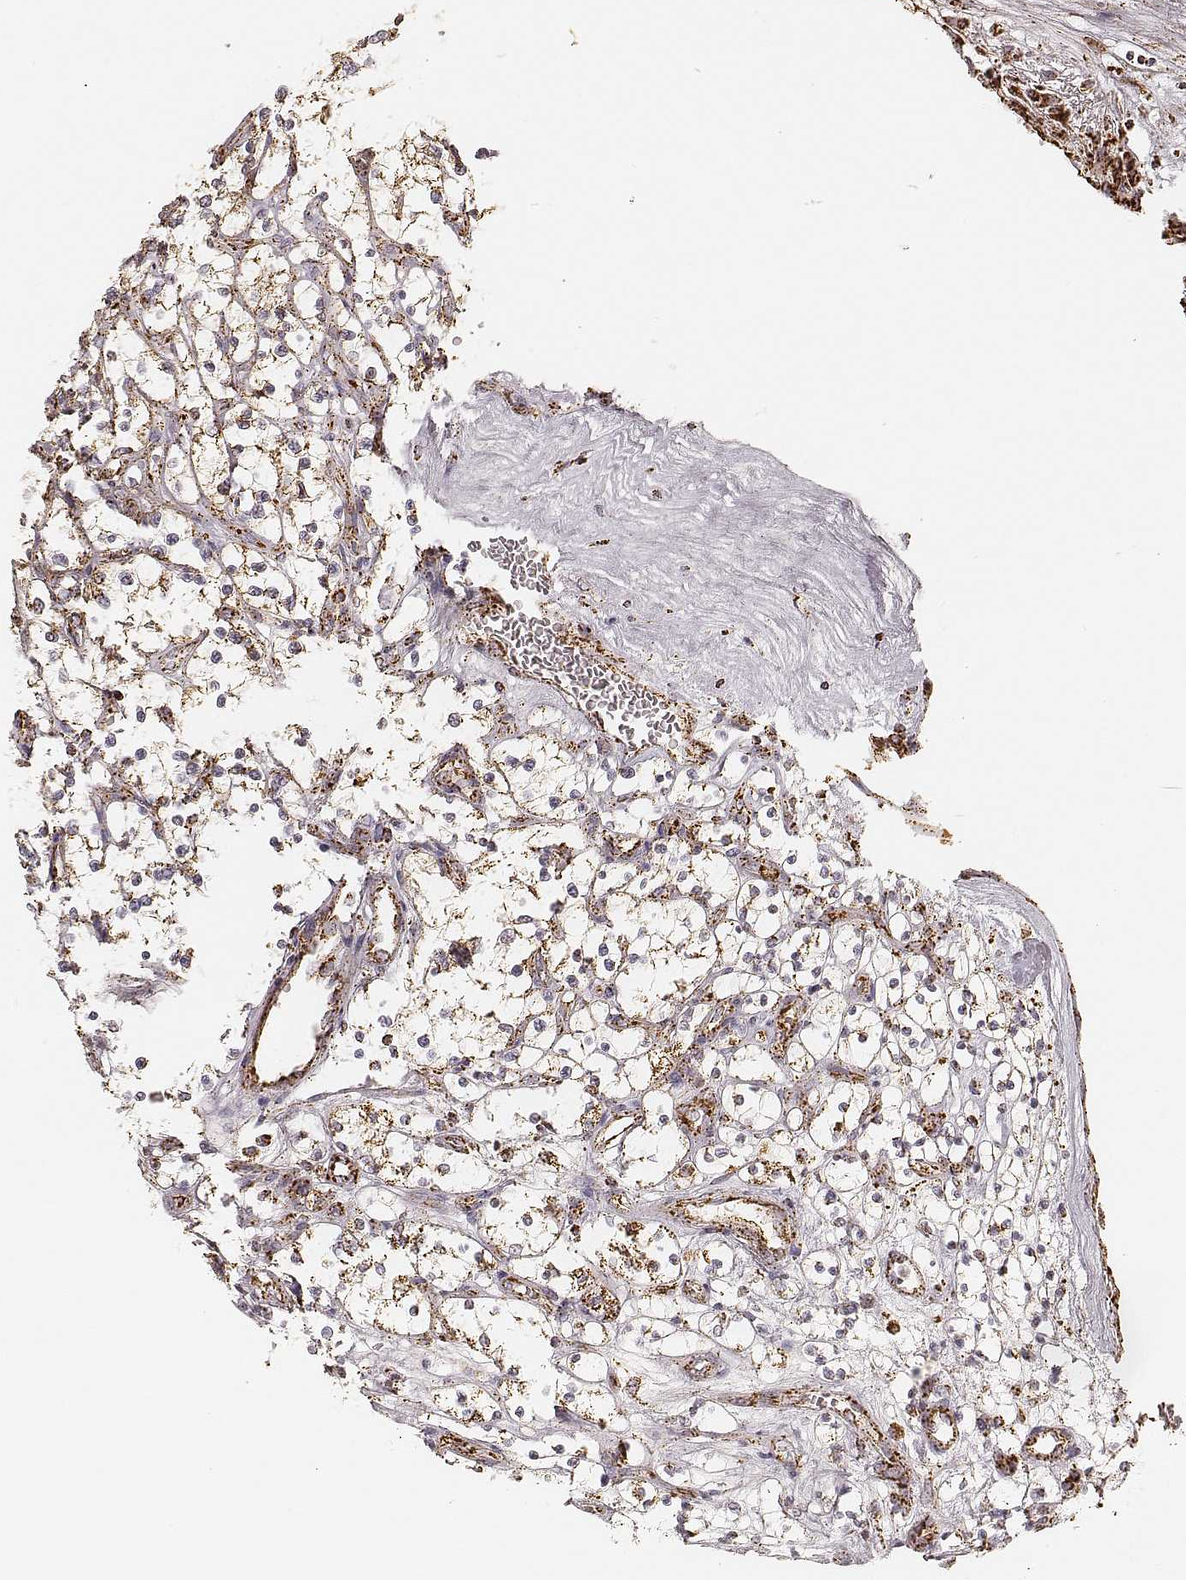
{"staining": {"intensity": "strong", "quantity": ">75%", "location": "cytoplasmic/membranous"}, "tissue": "renal cancer", "cell_type": "Tumor cells", "image_type": "cancer", "snomed": [{"axis": "morphology", "description": "Adenocarcinoma, NOS"}, {"axis": "topography", "description": "Kidney"}], "caption": "A high-resolution photomicrograph shows IHC staining of renal adenocarcinoma, which exhibits strong cytoplasmic/membranous expression in approximately >75% of tumor cells. The staining was performed using DAB (3,3'-diaminobenzidine) to visualize the protein expression in brown, while the nuclei were stained in blue with hematoxylin (Magnification: 20x).", "gene": "CS", "patient": {"sex": "female", "age": 69}}